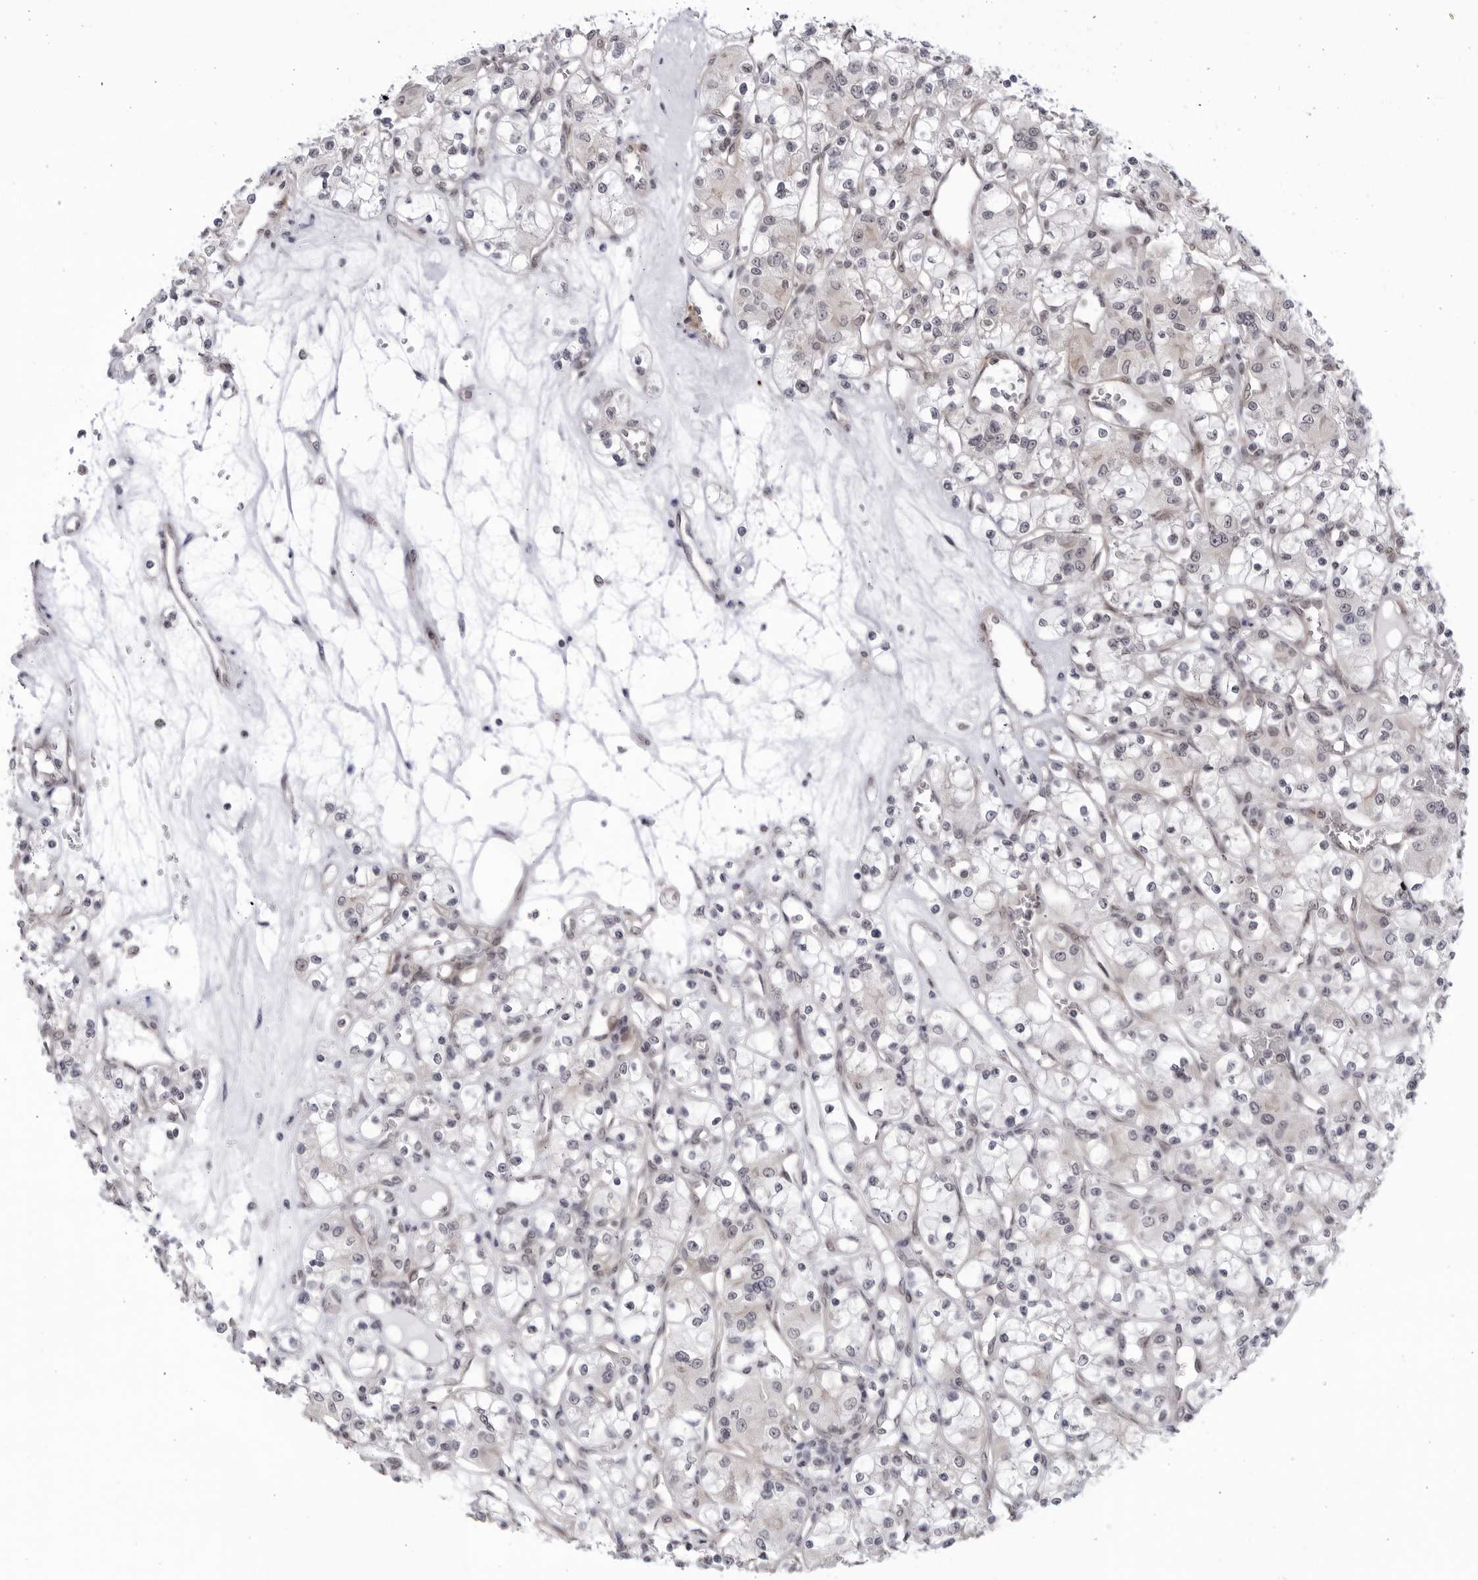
{"staining": {"intensity": "negative", "quantity": "none", "location": "none"}, "tissue": "renal cancer", "cell_type": "Tumor cells", "image_type": "cancer", "snomed": [{"axis": "morphology", "description": "Adenocarcinoma, NOS"}, {"axis": "topography", "description": "Kidney"}], "caption": "Histopathology image shows no significant protein staining in tumor cells of renal cancer (adenocarcinoma). The staining was performed using DAB to visualize the protein expression in brown, while the nuclei were stained in blue with hematoxylin (Magnification: 20x).", "gene": "CNBD1", "patient": {"sex": "female", "age": 59}}